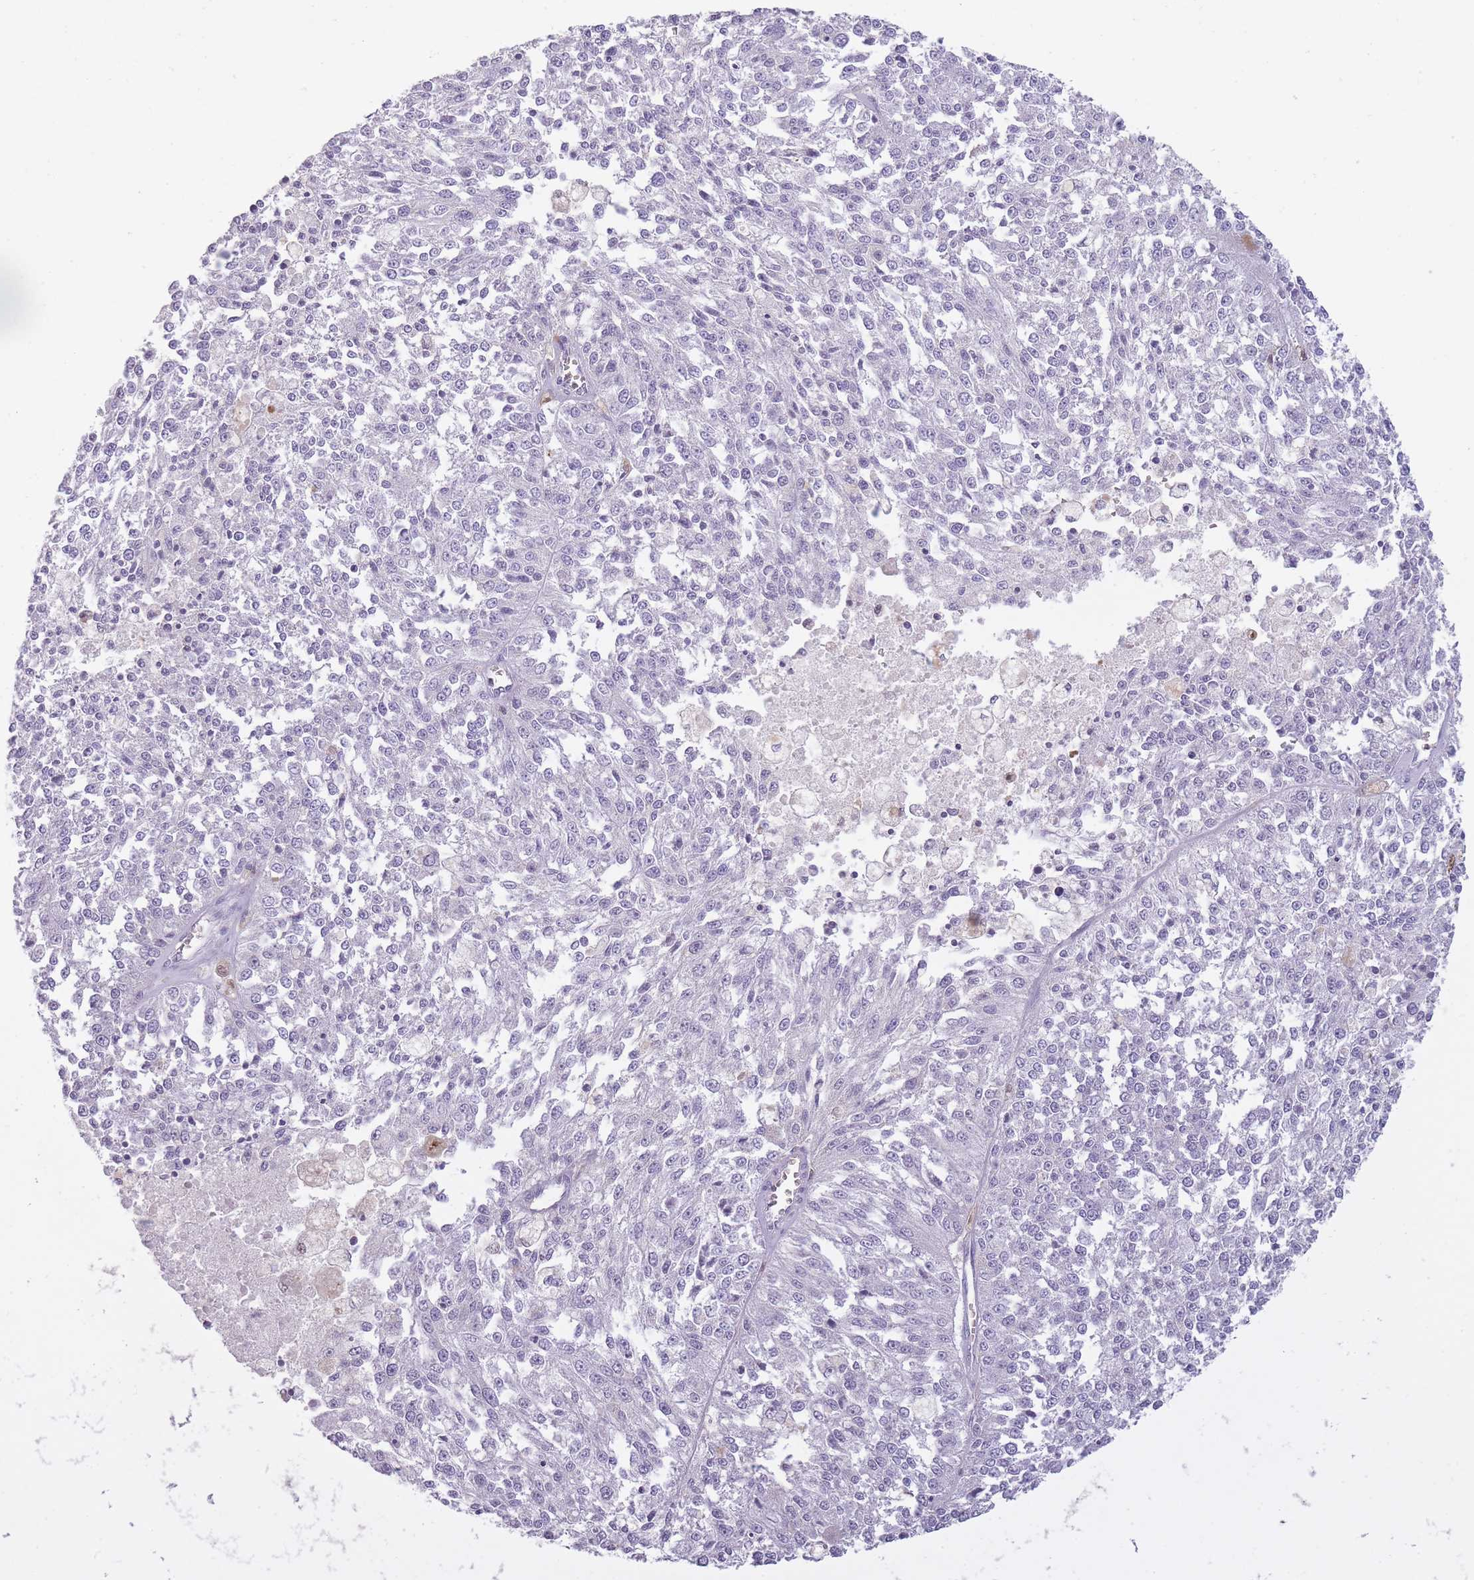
{"staining": {"intensity": "negative", "quantity": "none", "location": "none"}, "tissue": "melanoma", "cell_type": "Tumor cells", "image_type": "cancer", "snomed": [{"axis": "morphology", "description": "Malignant melanoma, NOS"}, {"axis": "topography", "description": "Skin"}], "caption": "Malignant melanoma was stained to show a protein in brown. There is no significant staining in tumor cells.", "gene": "LGALS9", "patient": {"sex": "female", "age": 64}}